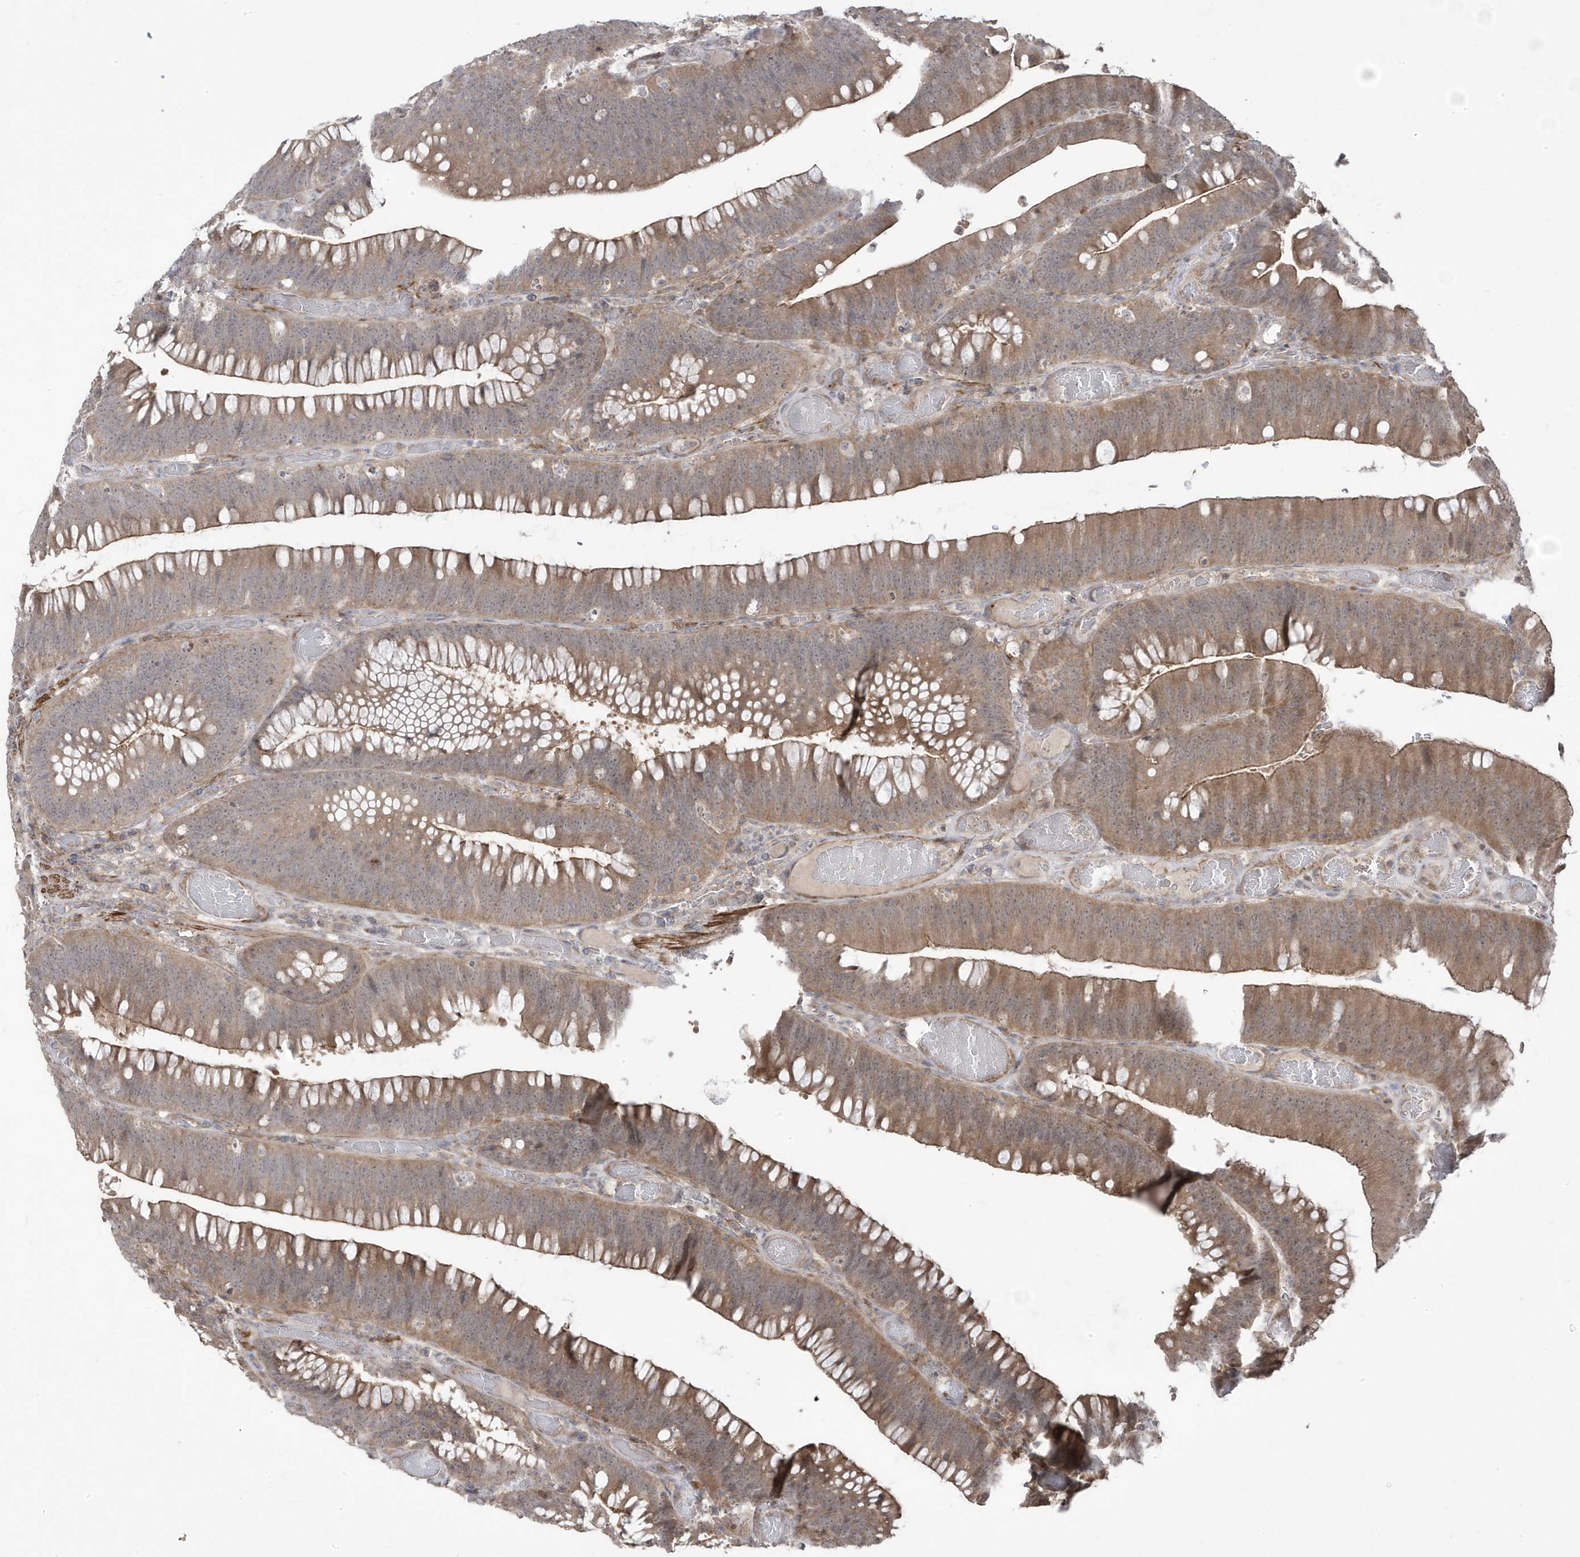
{"staining": {"intensity": "moderate", "quantity": "25%-75%", "location": "cytoplasmic/membranous"}, "tissue": "colorectal cancer", "cell_type": "Tumor cells", "image_type": "cancer", "snomed": [{"axis": "morphology", "description": "Normal tissue, NOS"}, {"axis": "topography", "description": "Colon"}], "caption": "Colorectal cancer stained with a protein marker reveals moderate staining in tumor cells.", "gene": "CETN3", "patient": {"sex": "female", "age": 82}}